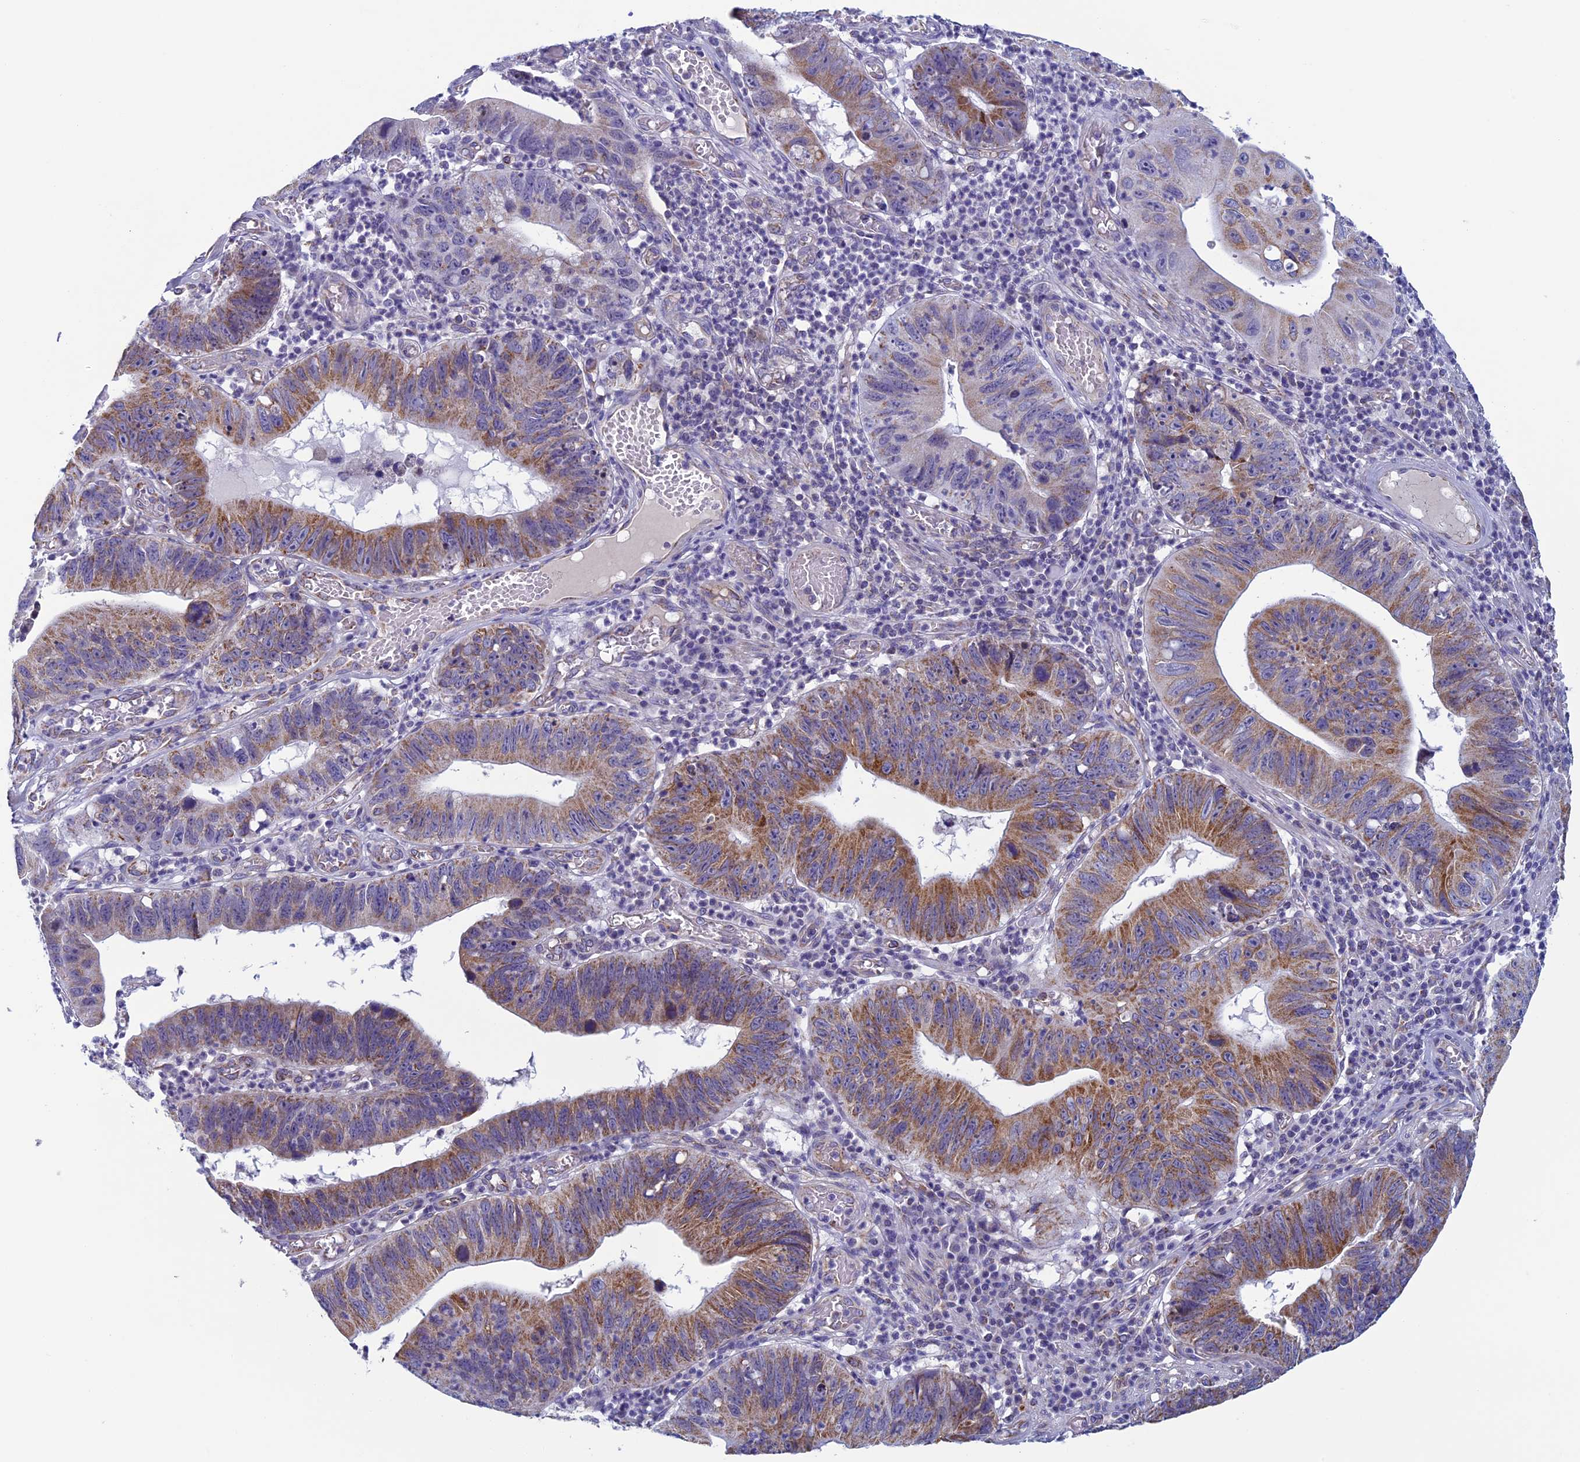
{"staining": {"intensity": "strong", "quantity": "25%-75%", "location": "cytoplasmic/membranous"}, "tissue": "stomach cancer", "cell_type": "Tumor cells", "image_type": "cancer", "snomed": [{"axis": "morphology", "description": "Adenocarcinoma, NOS"}, {"axis": "topography", "description": "Stomach"}], "caption": "IHC micrograph of neoplastic tissue: human stomach cancer stained using IHC reveals high levels of strong protein expression localized specifically in the cytoplasmic/membranous of tumor cells, appearing as a cytoplasmic/membranous brown color.", "gene": "MFSD12", "patient": {"sex": "male", "age": 59}}